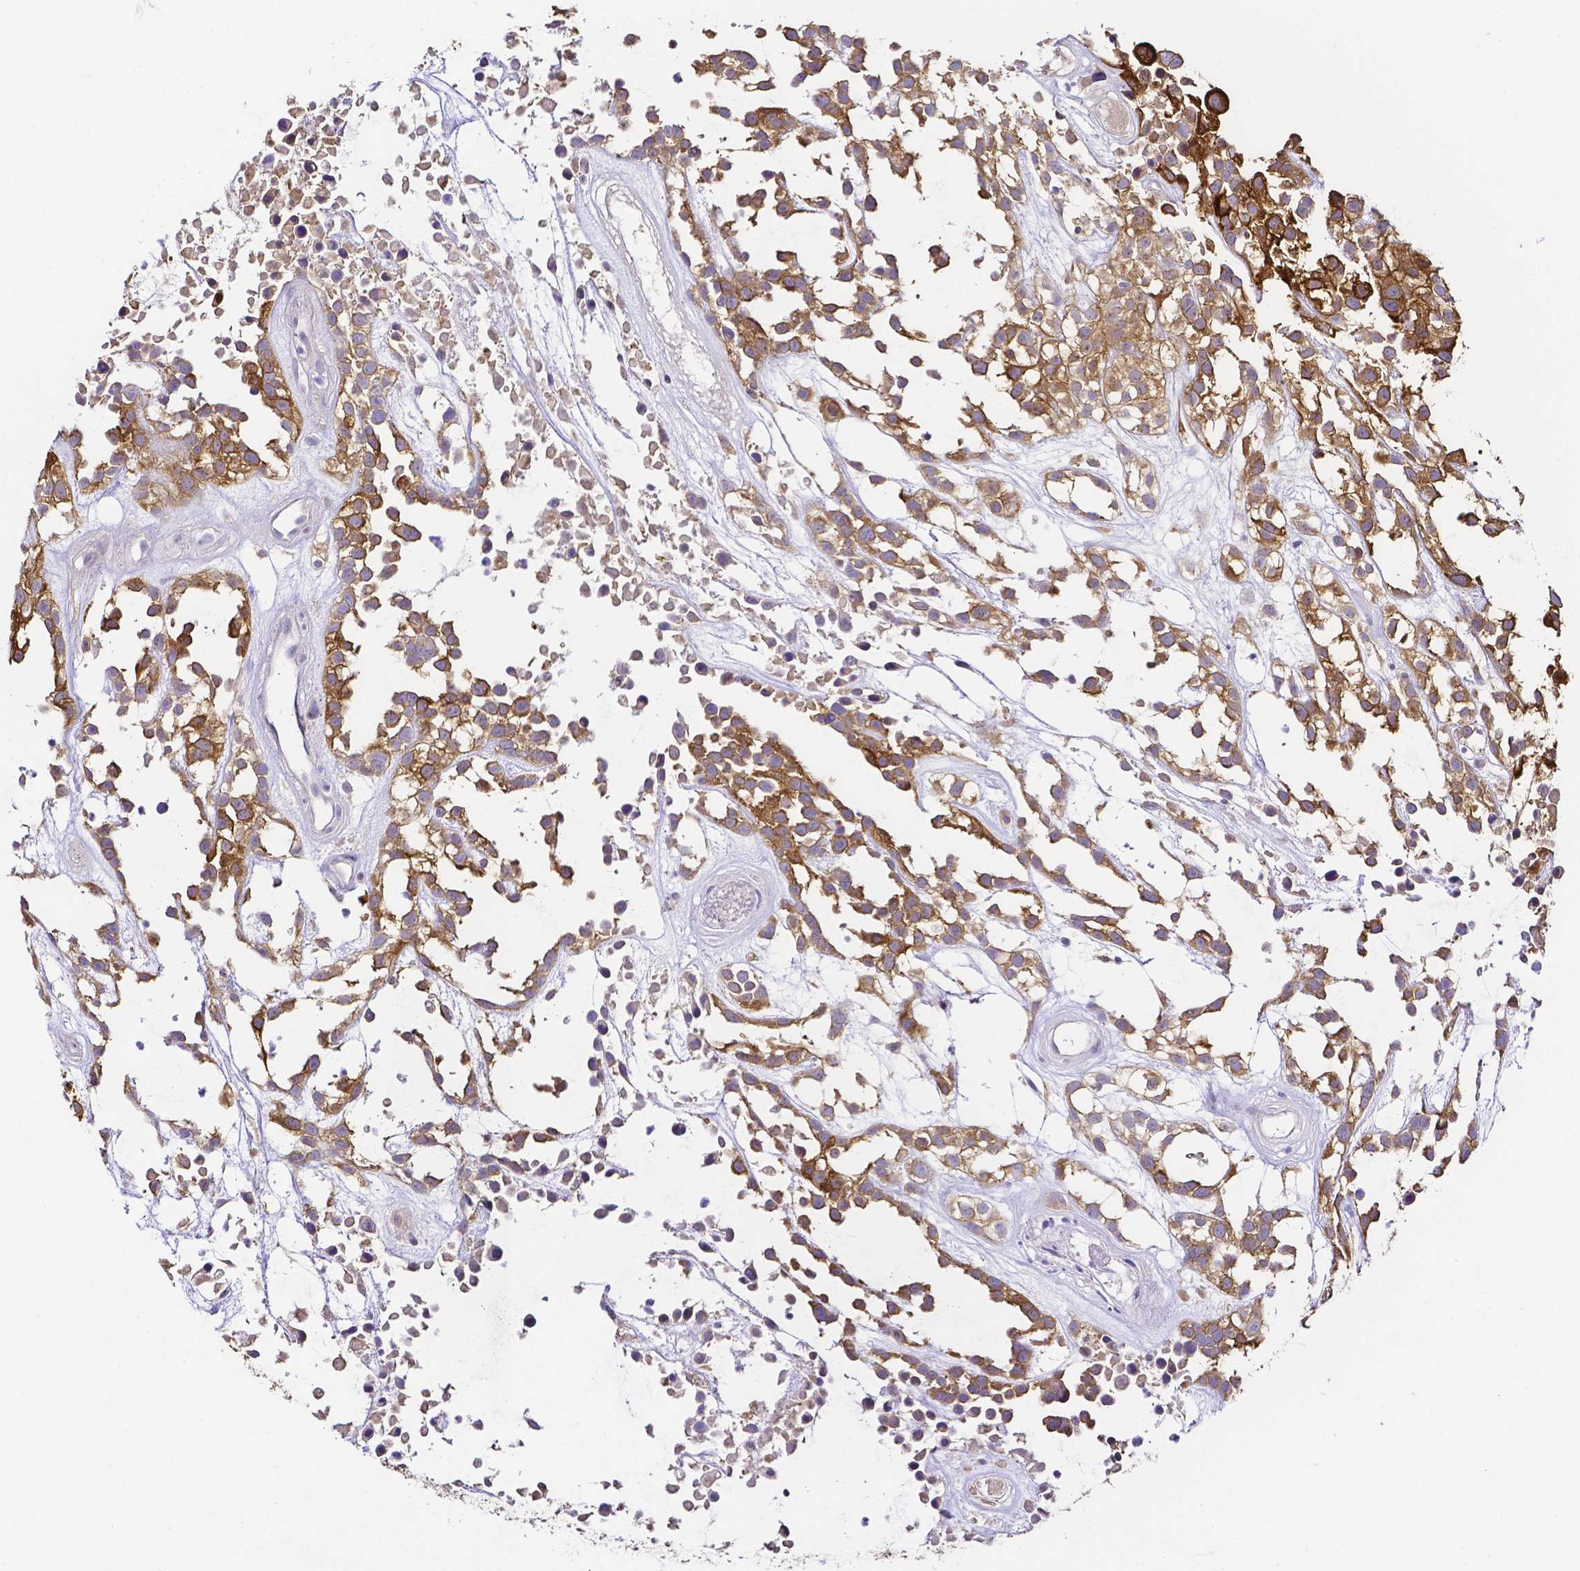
{"staining": {"intensity": "moderate", "quantity": ">75%", "location": "cytoplasmic/membranous"}, "tissue": "urothelial cancer", "cell_type": "Tumor cells", "image_type": "cancer", "snomed": [{"axis": "morphology", "description": "Urothelial carcinoma, High grade"}, {"axis": "topography", "description": "Urinary bladder"}], "caption": "Human high-grade urothelial carcinoma stained with a protein marker demonstrates moderate staining in tumor cells.", "gene": "PKP3", "patient": {"sex": "male", "age": 56}}